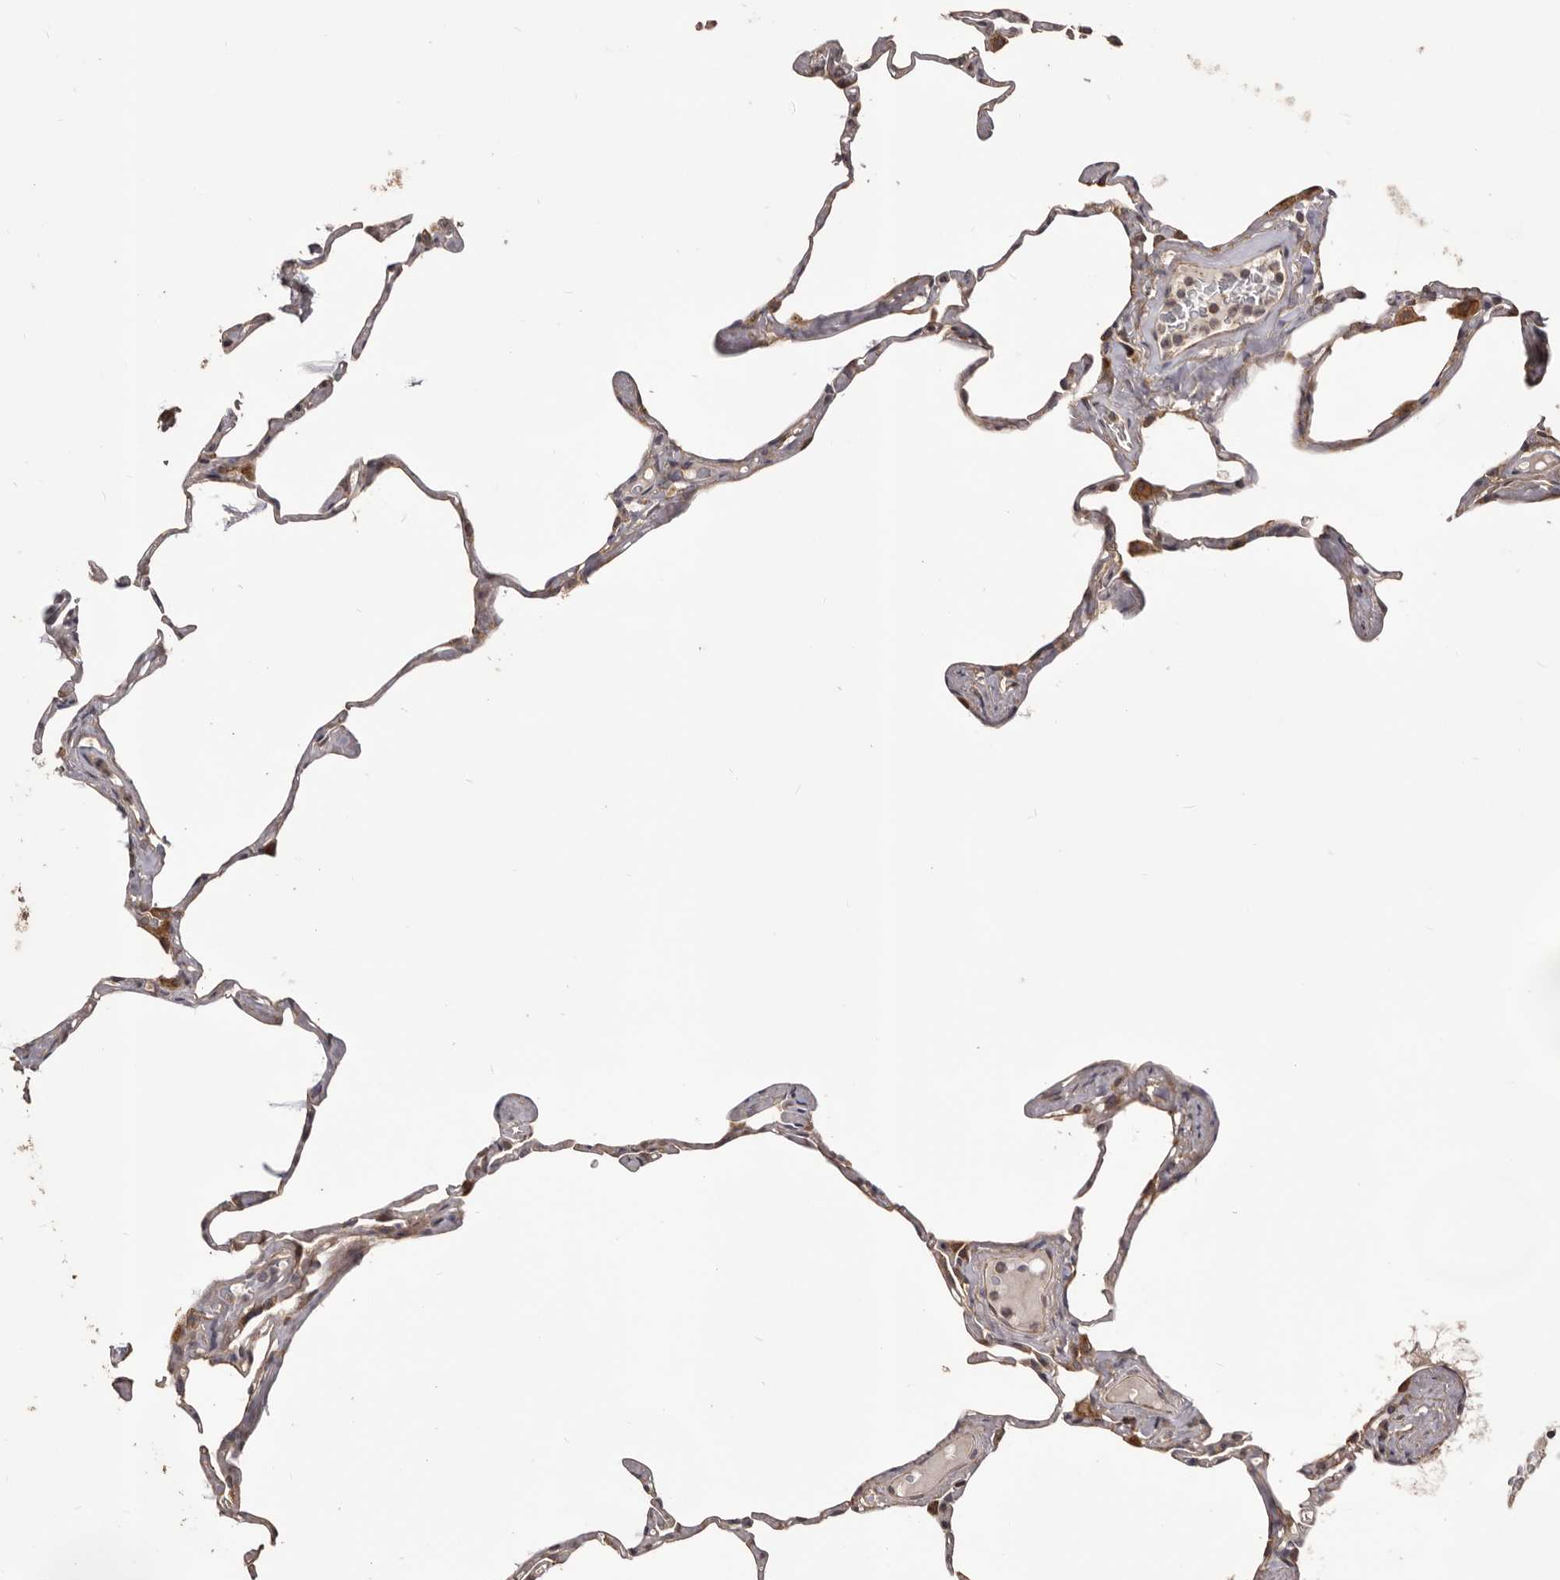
{"staining": {"intensity": "weak", "quantity": "25%-75%", "location": "cytoplasmic/membranous"}, "tissue": "lung", "cell_type": "Alveolar cells", "image_type": "normal", "snomed": [{"axis": "morphology", "description": "Normal tissue, NOS"}, {"axis": "topography", "description": "Lung"}], "caption": "Weak cytoplasmic/membranous expression for a protein is identified in about 25%-75% of alveolar cells of unremarkable lung using immunohistochemistry (IHC).", "gene": "QRSL1", "patient": {"sex": "male", "age": 65}}